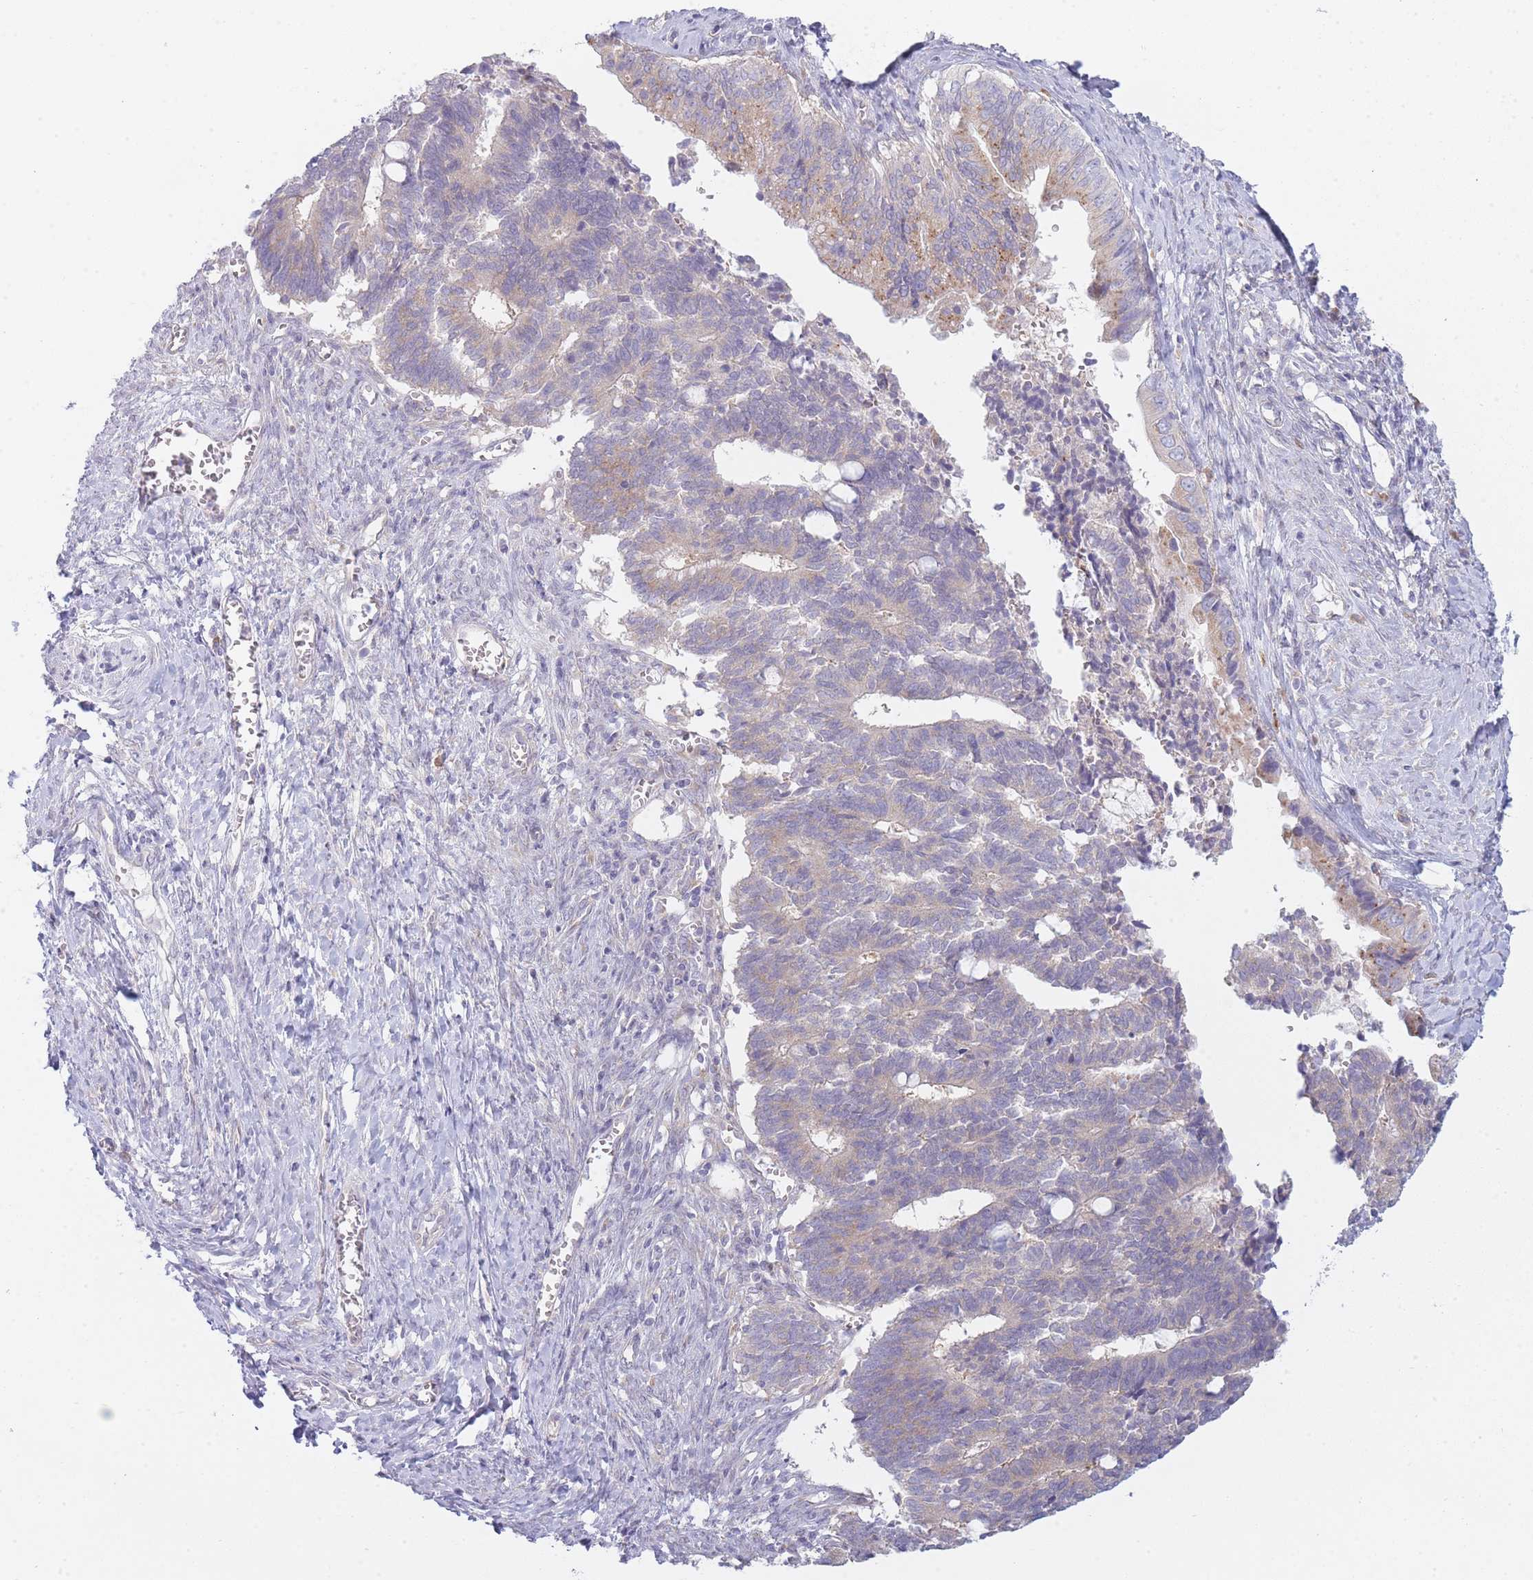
{"staining": {"intensity": "weak", "quantity": "25%-75%", "location": "cytoplasmic/membranous"}, "tissue": "cervical cancer", "cell_type": "Tumor cells", "image_type": "cancer", "snomed": [{"axis": "morphology", "description": "Adenocarcinoma, NOS"}, {"axis": "topography", "description": "Cervix"}], "caption": "A brown stain highlights weak cytoplasmic/membranous expression of a protein in human cervical cancer (adenocarcinoma) tumor cells.", "gene": "OR5L2", "patient": {"sex": "female", "age": 44}}